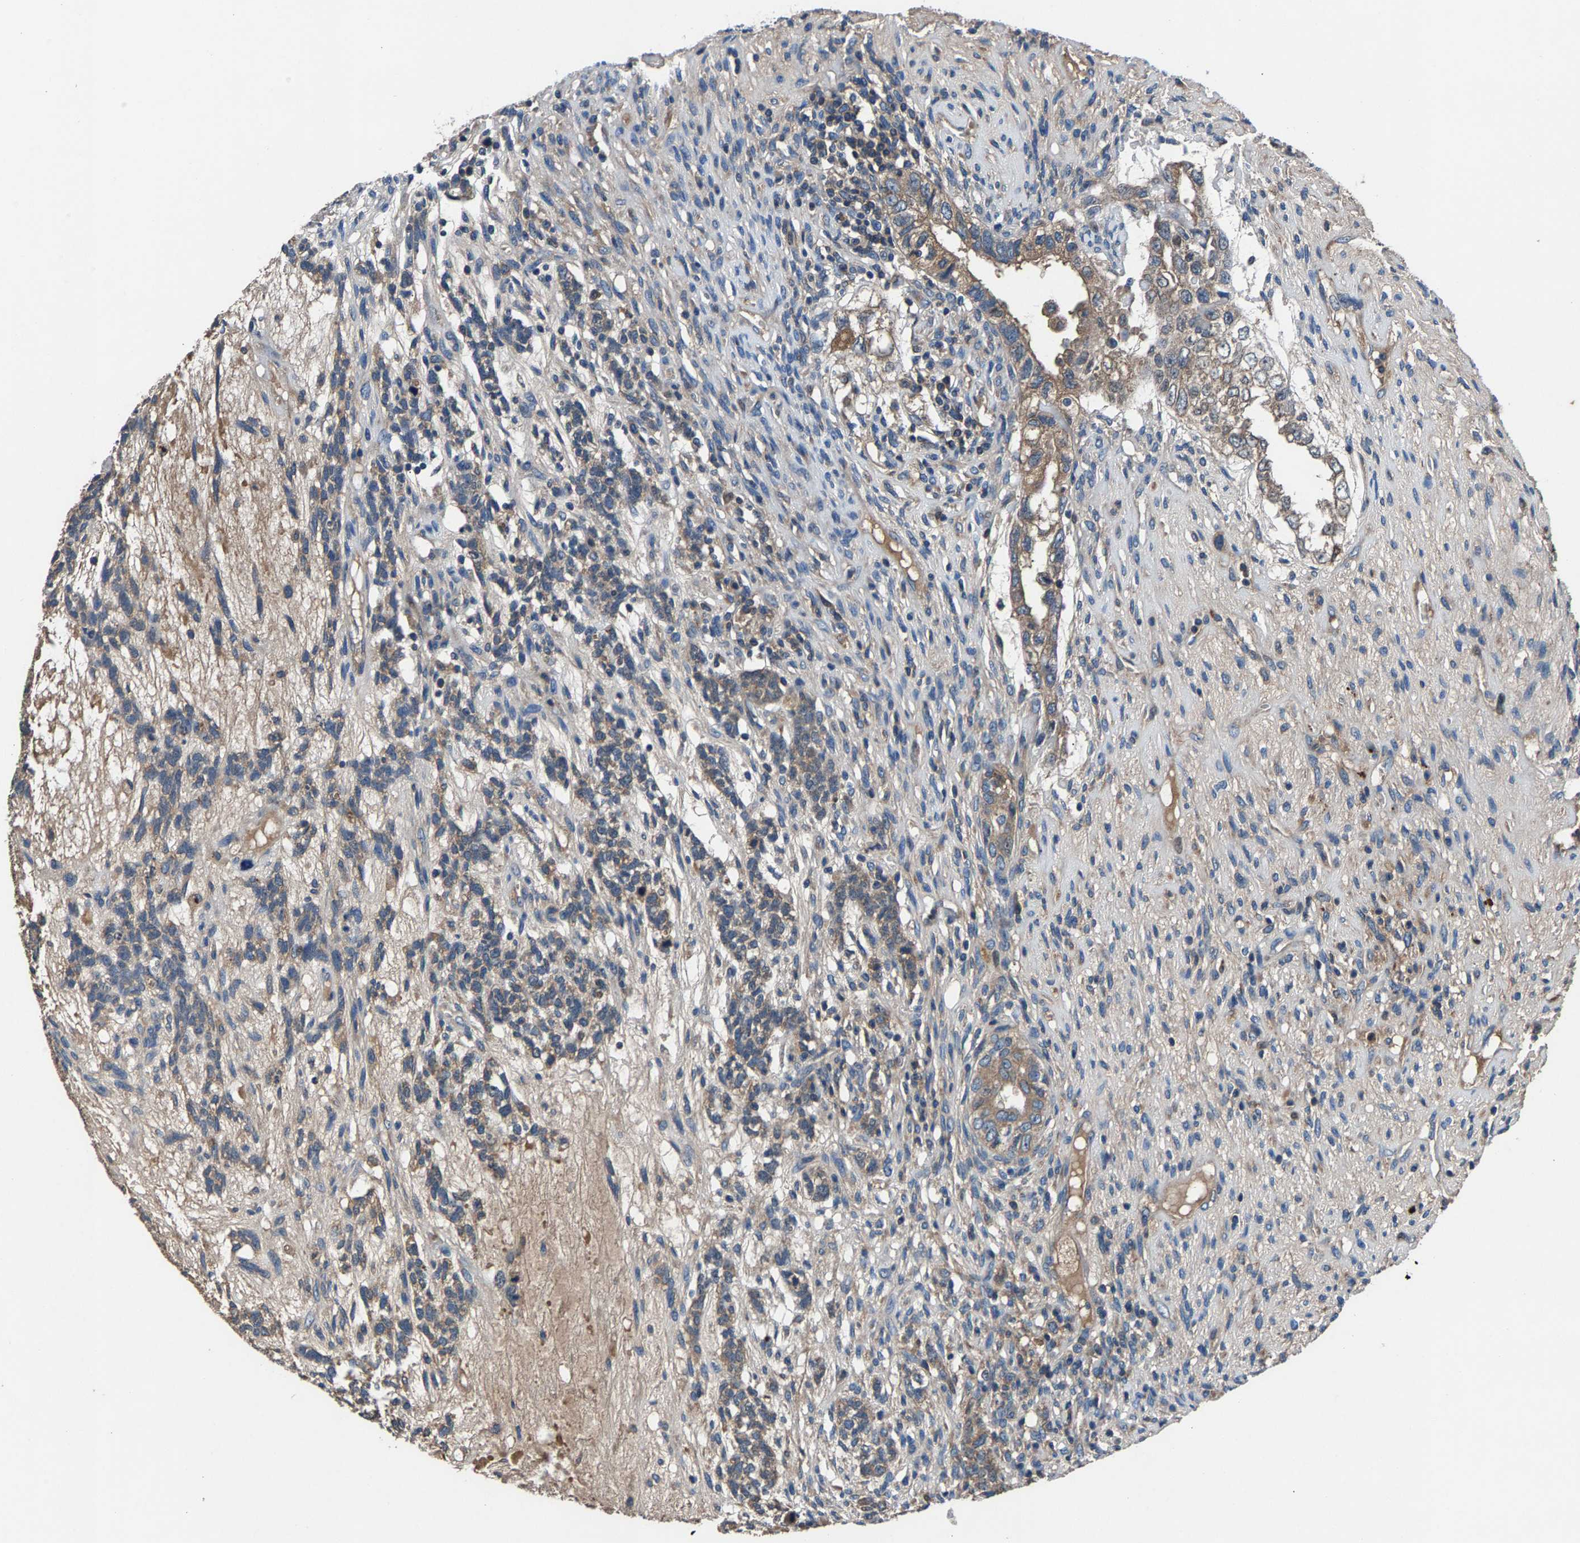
{"staining": {"intensity": "moderate", "quantity": ">75%", "location": "cytoplasmic/membranous"}, "tissue": "testis cancer", "cell_type": "Tumor cells", "image_type": "cancer", "snomed": [{"axis": "morphology", "description": "Seminoma, NOS"}, {"axis": "topography", "description": "Testis"}], "caption": "Tumor cells display medium levels of moderate cytoplasmic/membranous expression in approximately >75% of cells in testis cancer (seminoma).", "gene": "PRXL2C", "patient": {"sex": "male", "age": 28}}